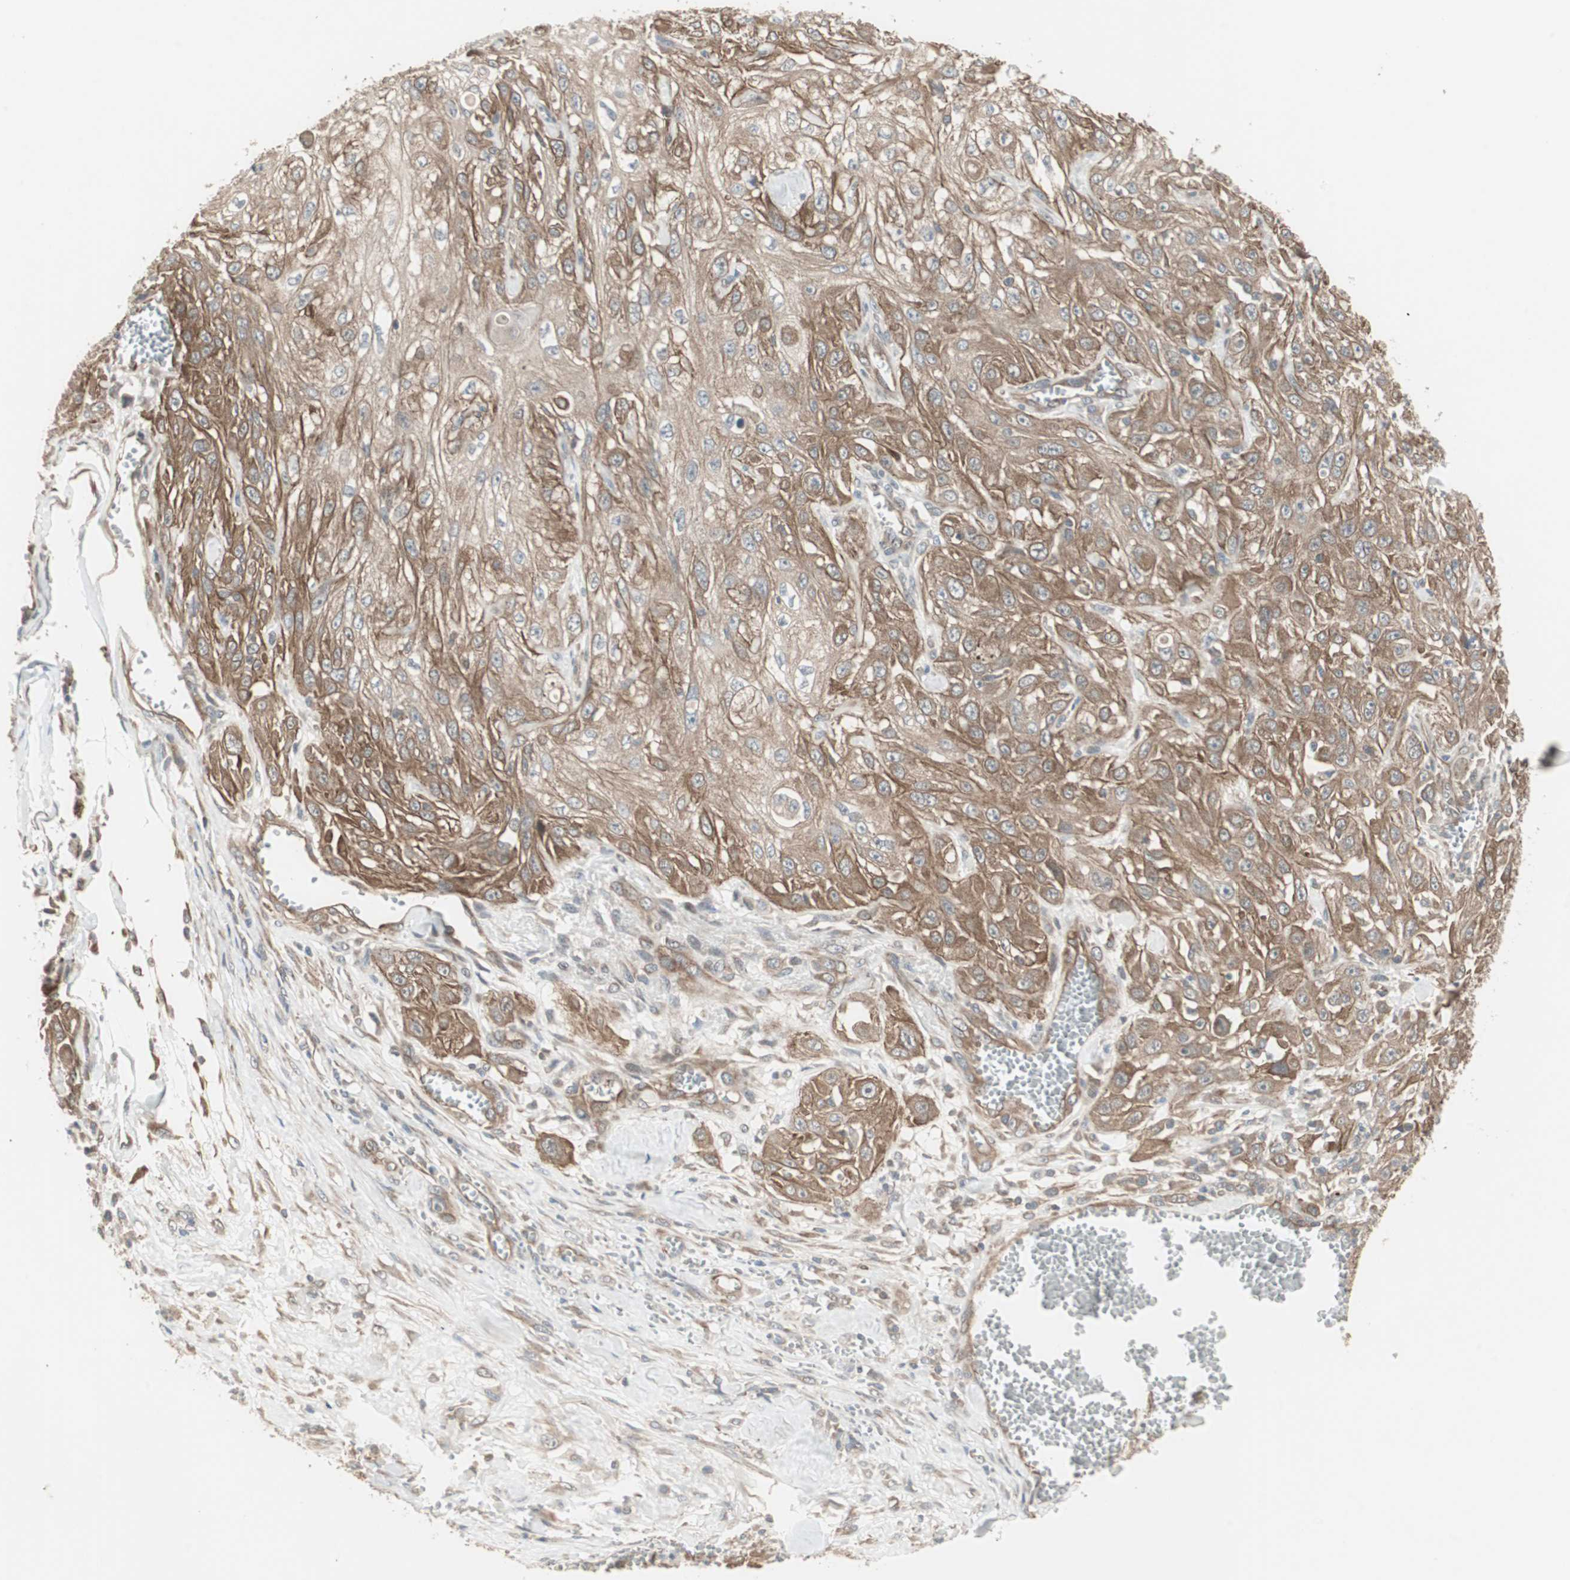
{"staining": {"intensity": "moderate", "quantity": ">75%", "location": "cytoplasmic/membranous"}, "tissue": "skin cancer", "cell_type": "Tumor cells", "image_type": "cancer", "snomed": [{"axis": "morphology", "description": "Squamous cell carcinoma, NOS"}, {"axis": "morphology", "description": "Squamous cell carcinoma, metastatic, NOS"}, {"axis": "topography", "description": "Skin"}, {"axis": "topography", "description": "Lymph node"}], "caption": "Skin cancer was stained to show a protein in brown. There is medium levels of moderate cytoplasmic/membranous staining in about >75% of tumor cells. (DAB = brown stain, brightfield microscopy at high magnification).", "gene": "PFDN1", "patient": {"sex": "male", "age": 75}}